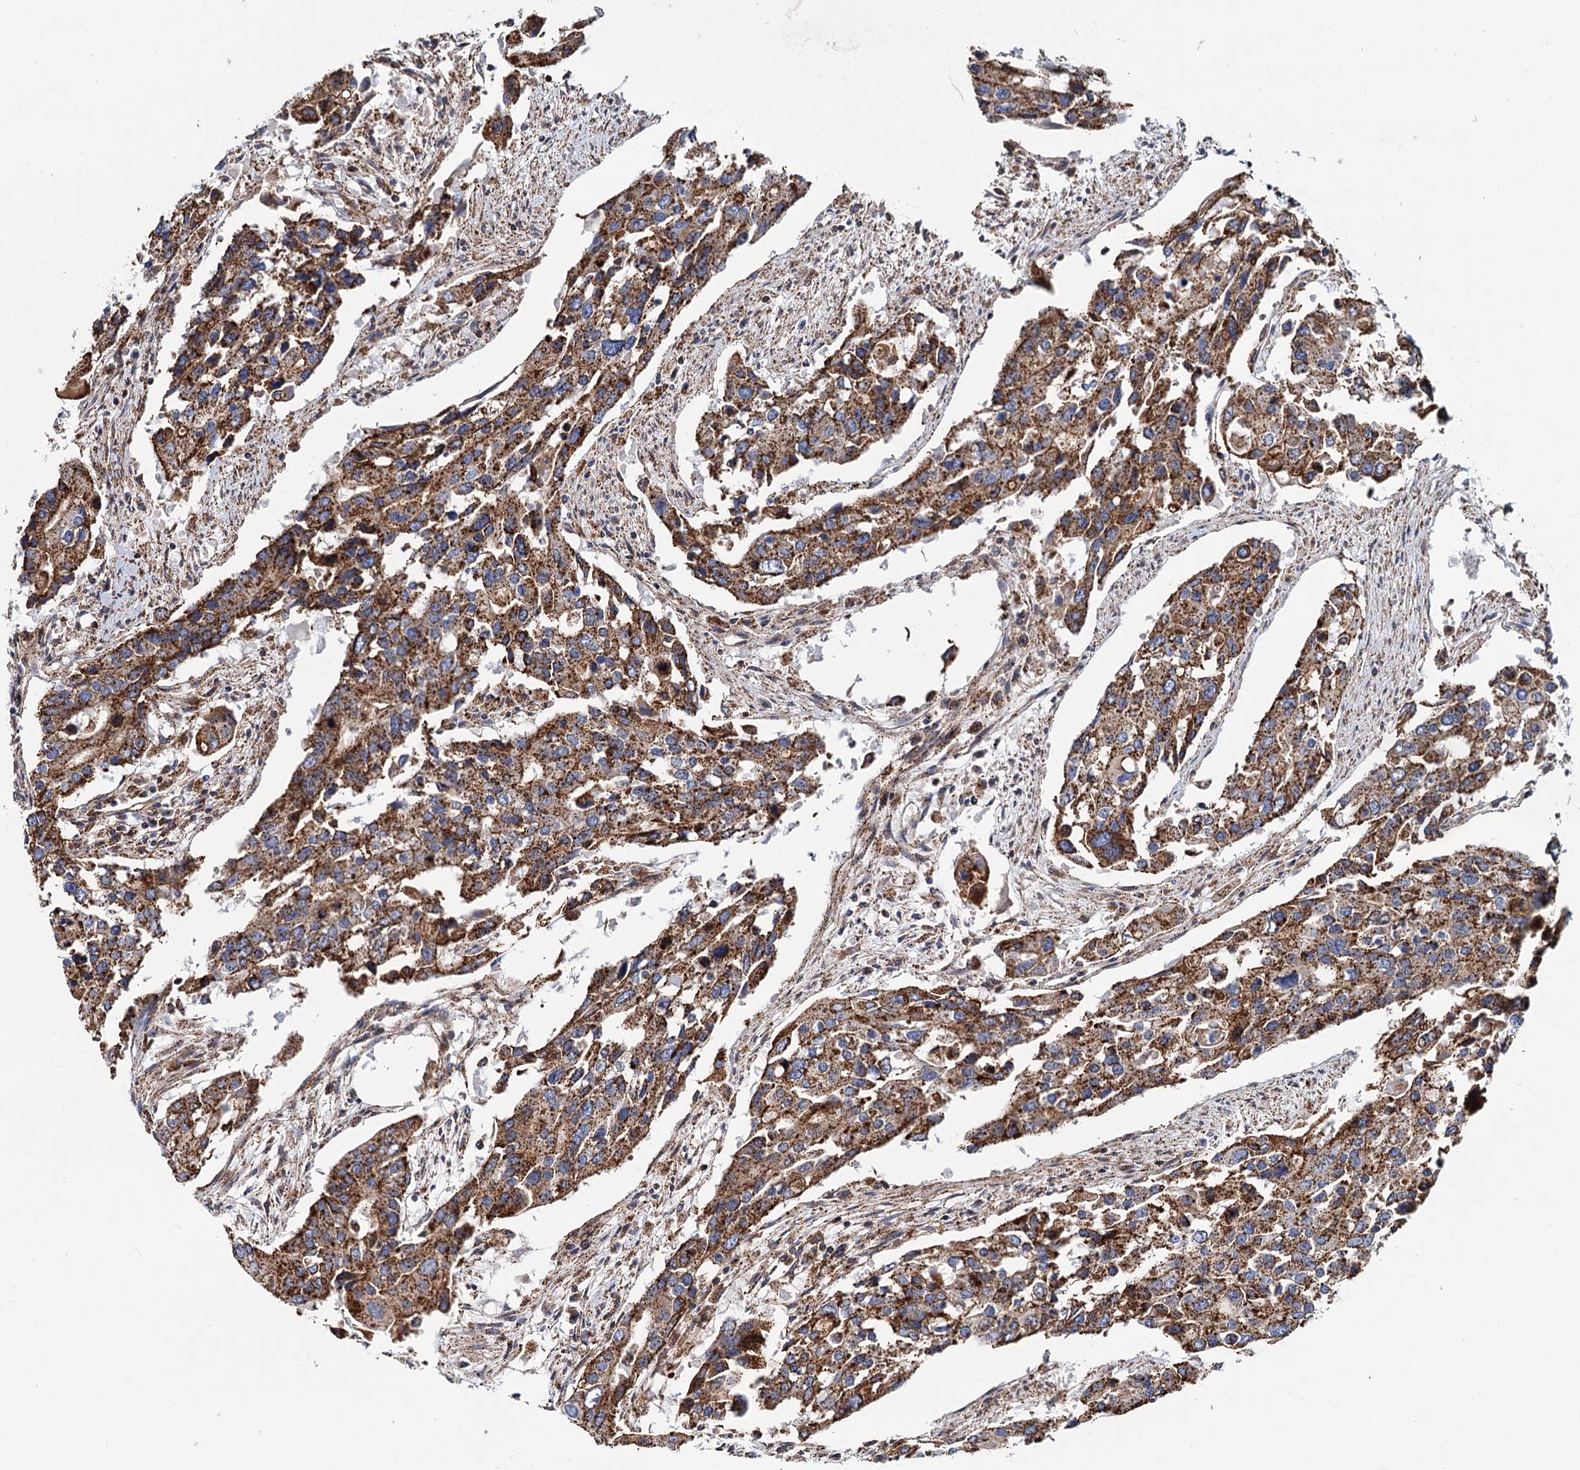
{"staining": {"intensity": "strong", "quantity": ">75%", "location": "cytoplasmic/membranous"}, "tissue": "colorectal cancer", "cell_type": "Tumor cells", "image_type": "cancer", "snomed": [{"axis": "morphology", "description": "Adenocarcinoma, NOS"}, {"axis": "topography", "description": "Colon"}], "caption": "Immunohistochemical staining of human adenocarcinoma (colorectal) displays strong cytoplasmic/membranous protein expression in approximately >75% of tumor cells.", "gene": "PSEN1", "patient": {"sex": "male", "age": 77}}